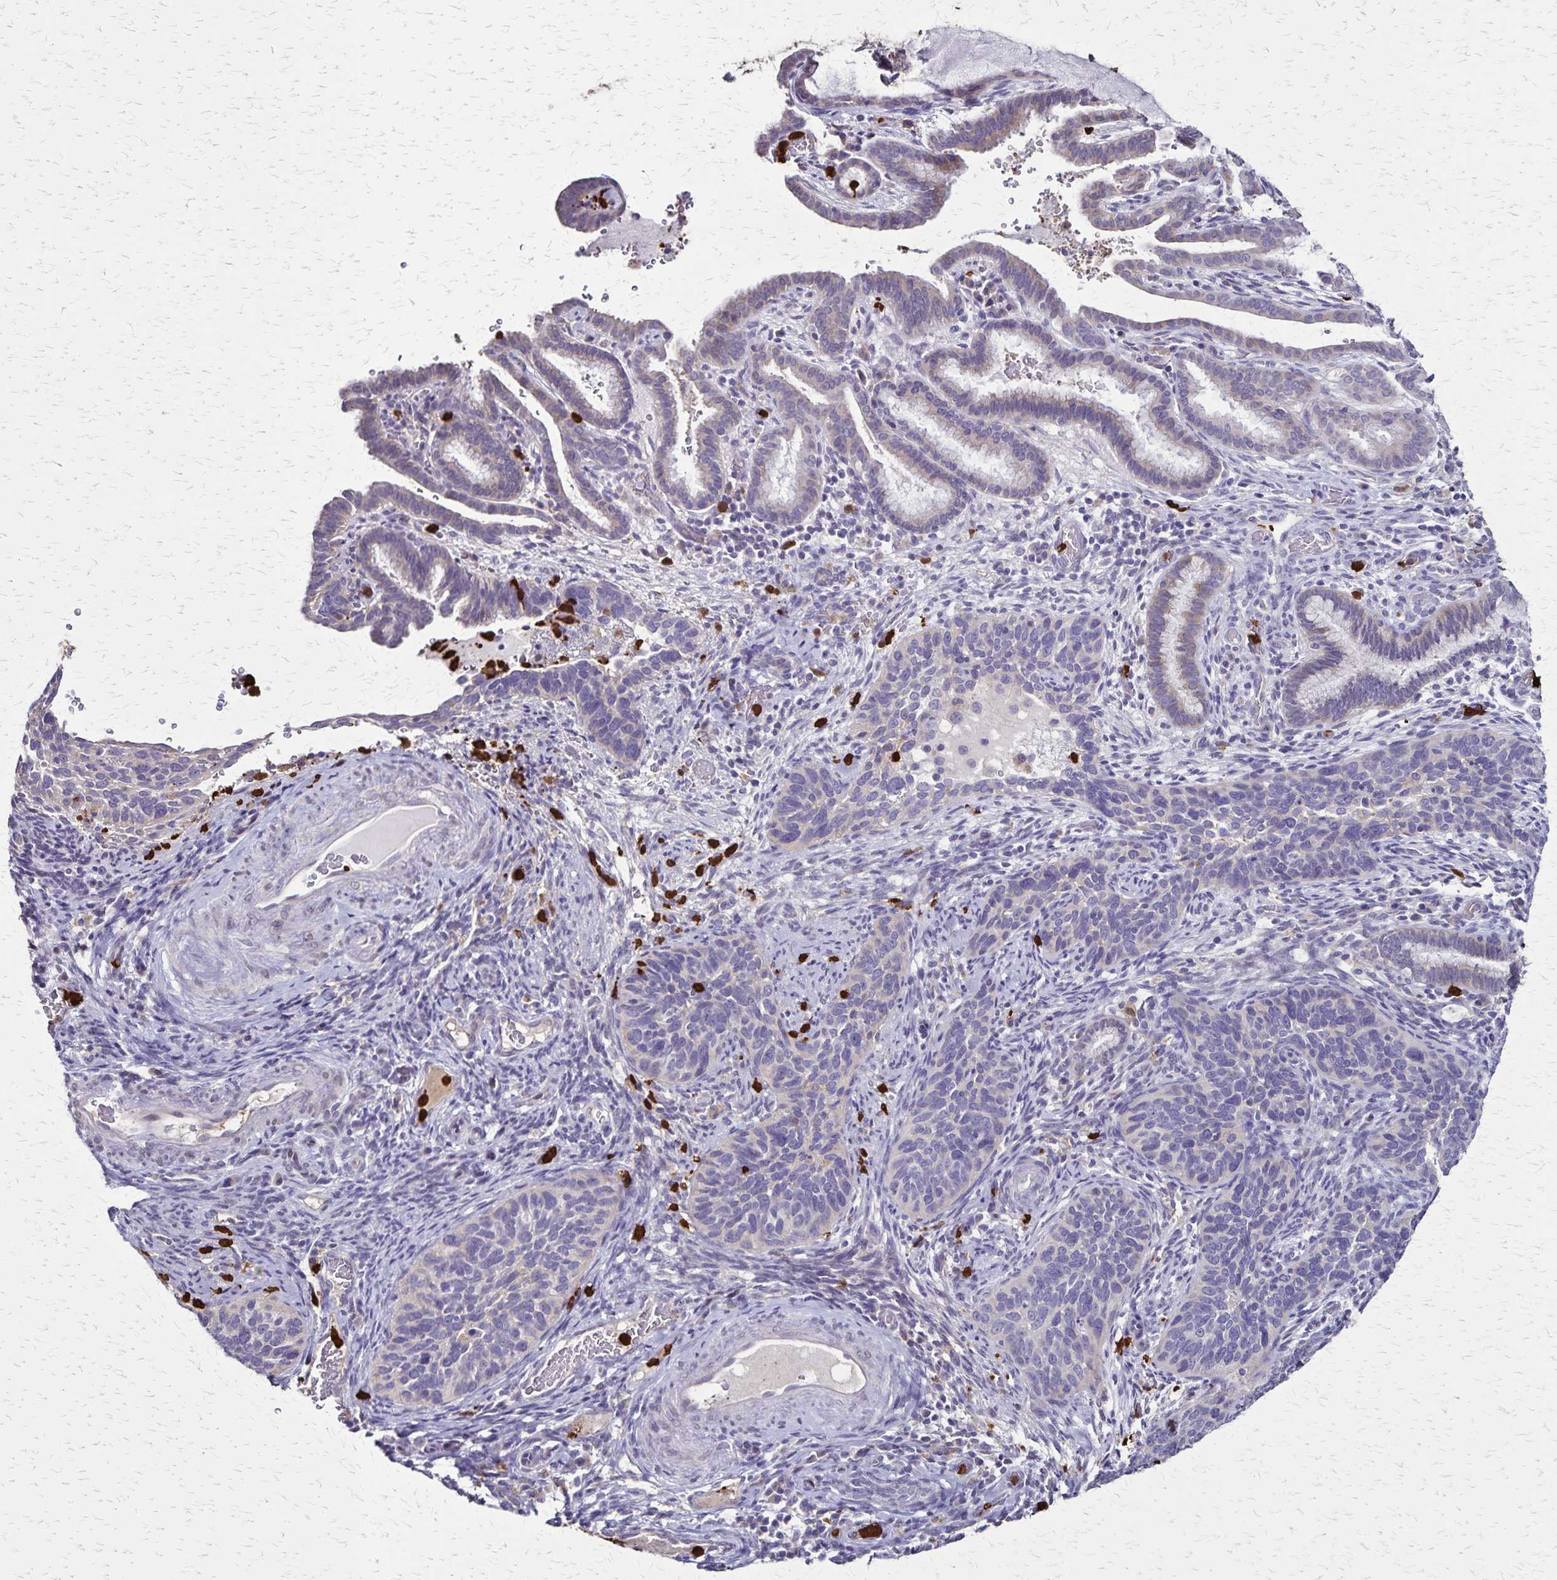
{"staining": {"intensity": "negative", "quantity": "none", "location": "none"}, "tissue": "cervical cancer", "cell_type": "Tumor cells", "image_type": "cancer", "snomed": [{"axis": "morphology", "description": "Squamous cell carcinoma, NOS"}, {"axis": "topography", "description": "Cervix"}], "caption": "This is a image of immunohistochemistry staining of cervical cancer, which shows no positivity in tumor cells. The staining was performed using DAB to visualize the protein expression in brown, while the nuclei were stained in blue with hematoxylin (Magnification: 20x).", "gene": "ULBP3", "patient": {"sex": "female", "age": 51}}